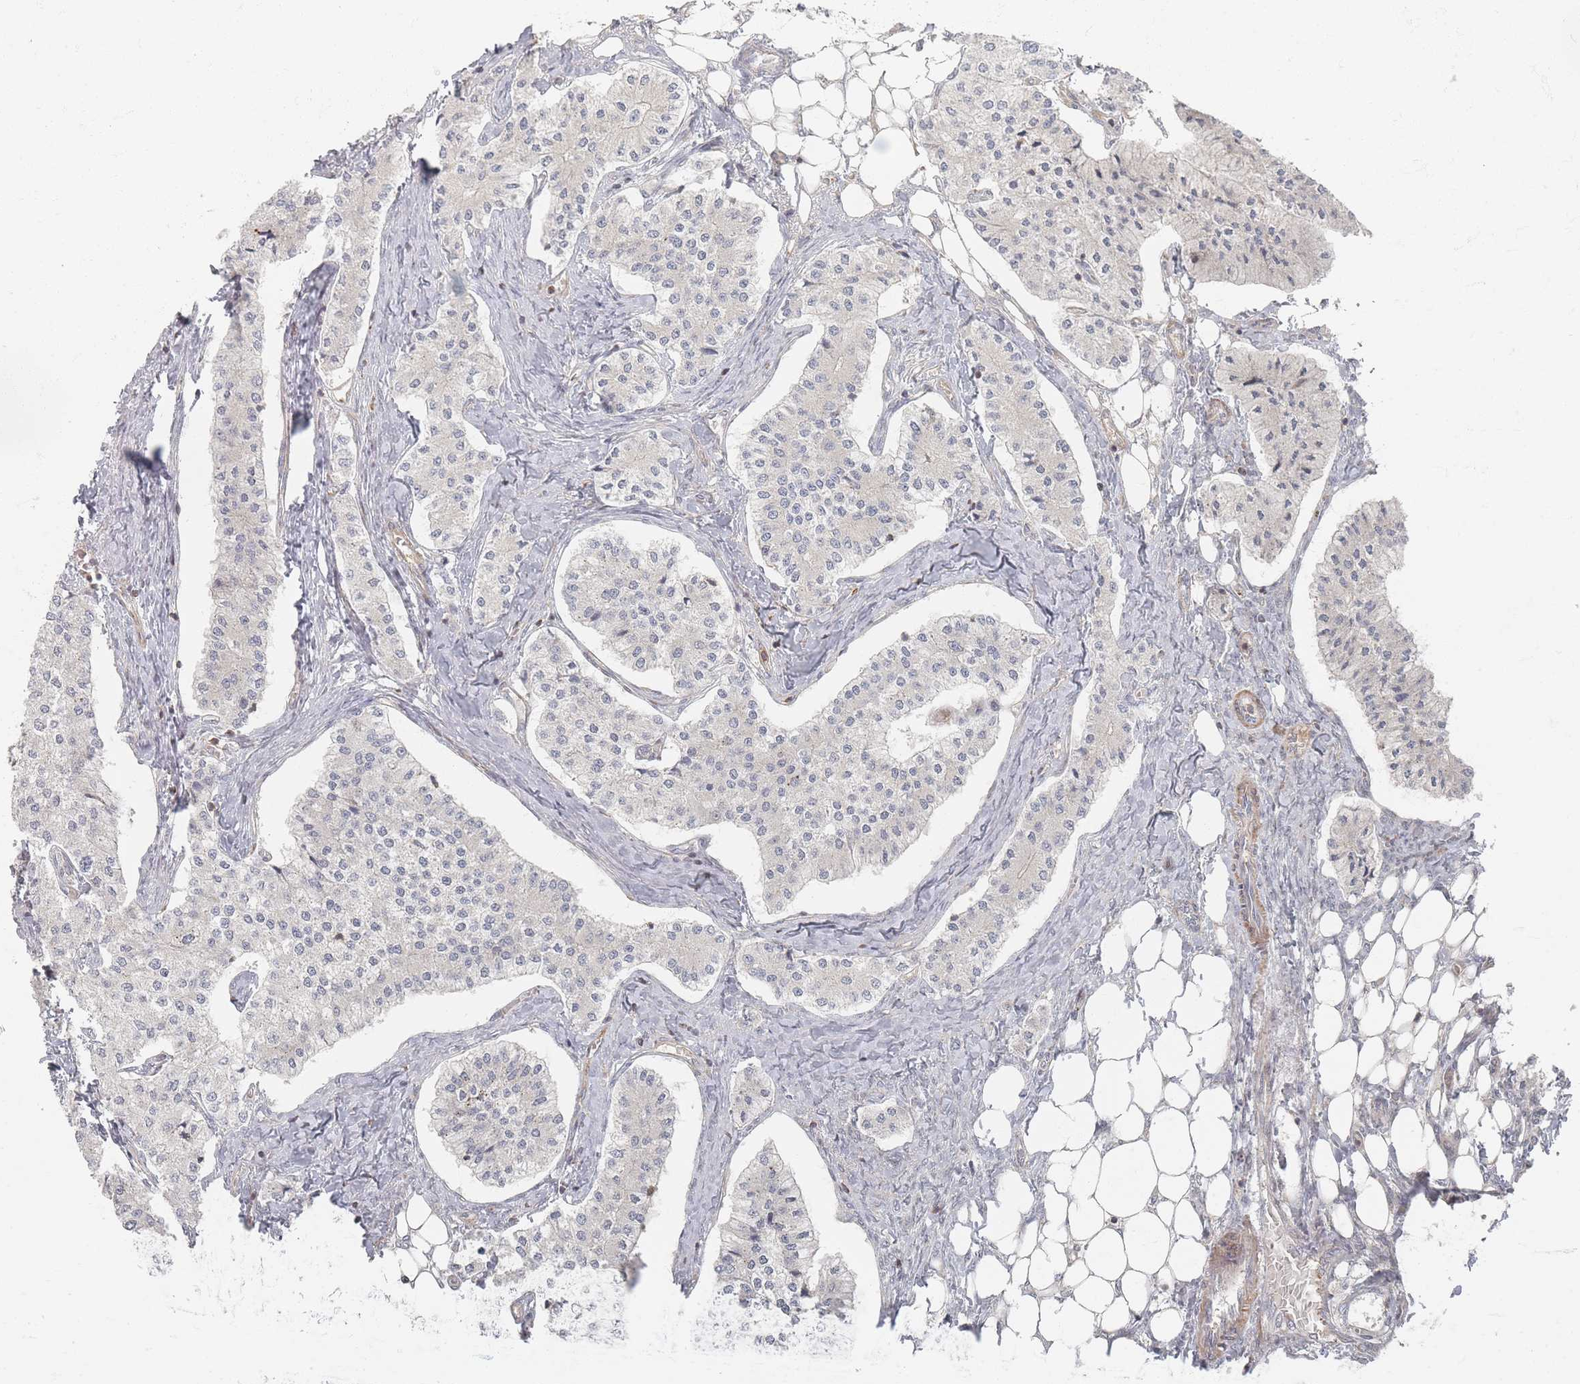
{"staining": {"intensity": "negative", "quantity": "none", "location": "none"}, "tissue": "carcinoid", "cell_type": "Tumor cells", "image_type": "cancer", "snomed": [{"axis": "morphology", "description": "Carcinoid, malignant, NOS"}, {"axis": "topography", "description": "Colon"}], "caption": "Immunohistochemical staining of human carcinoid exhibits no significant positivity in tumor cells.", "gene": "ZNF852", "patient": {"sex": "female", "age": 52}}